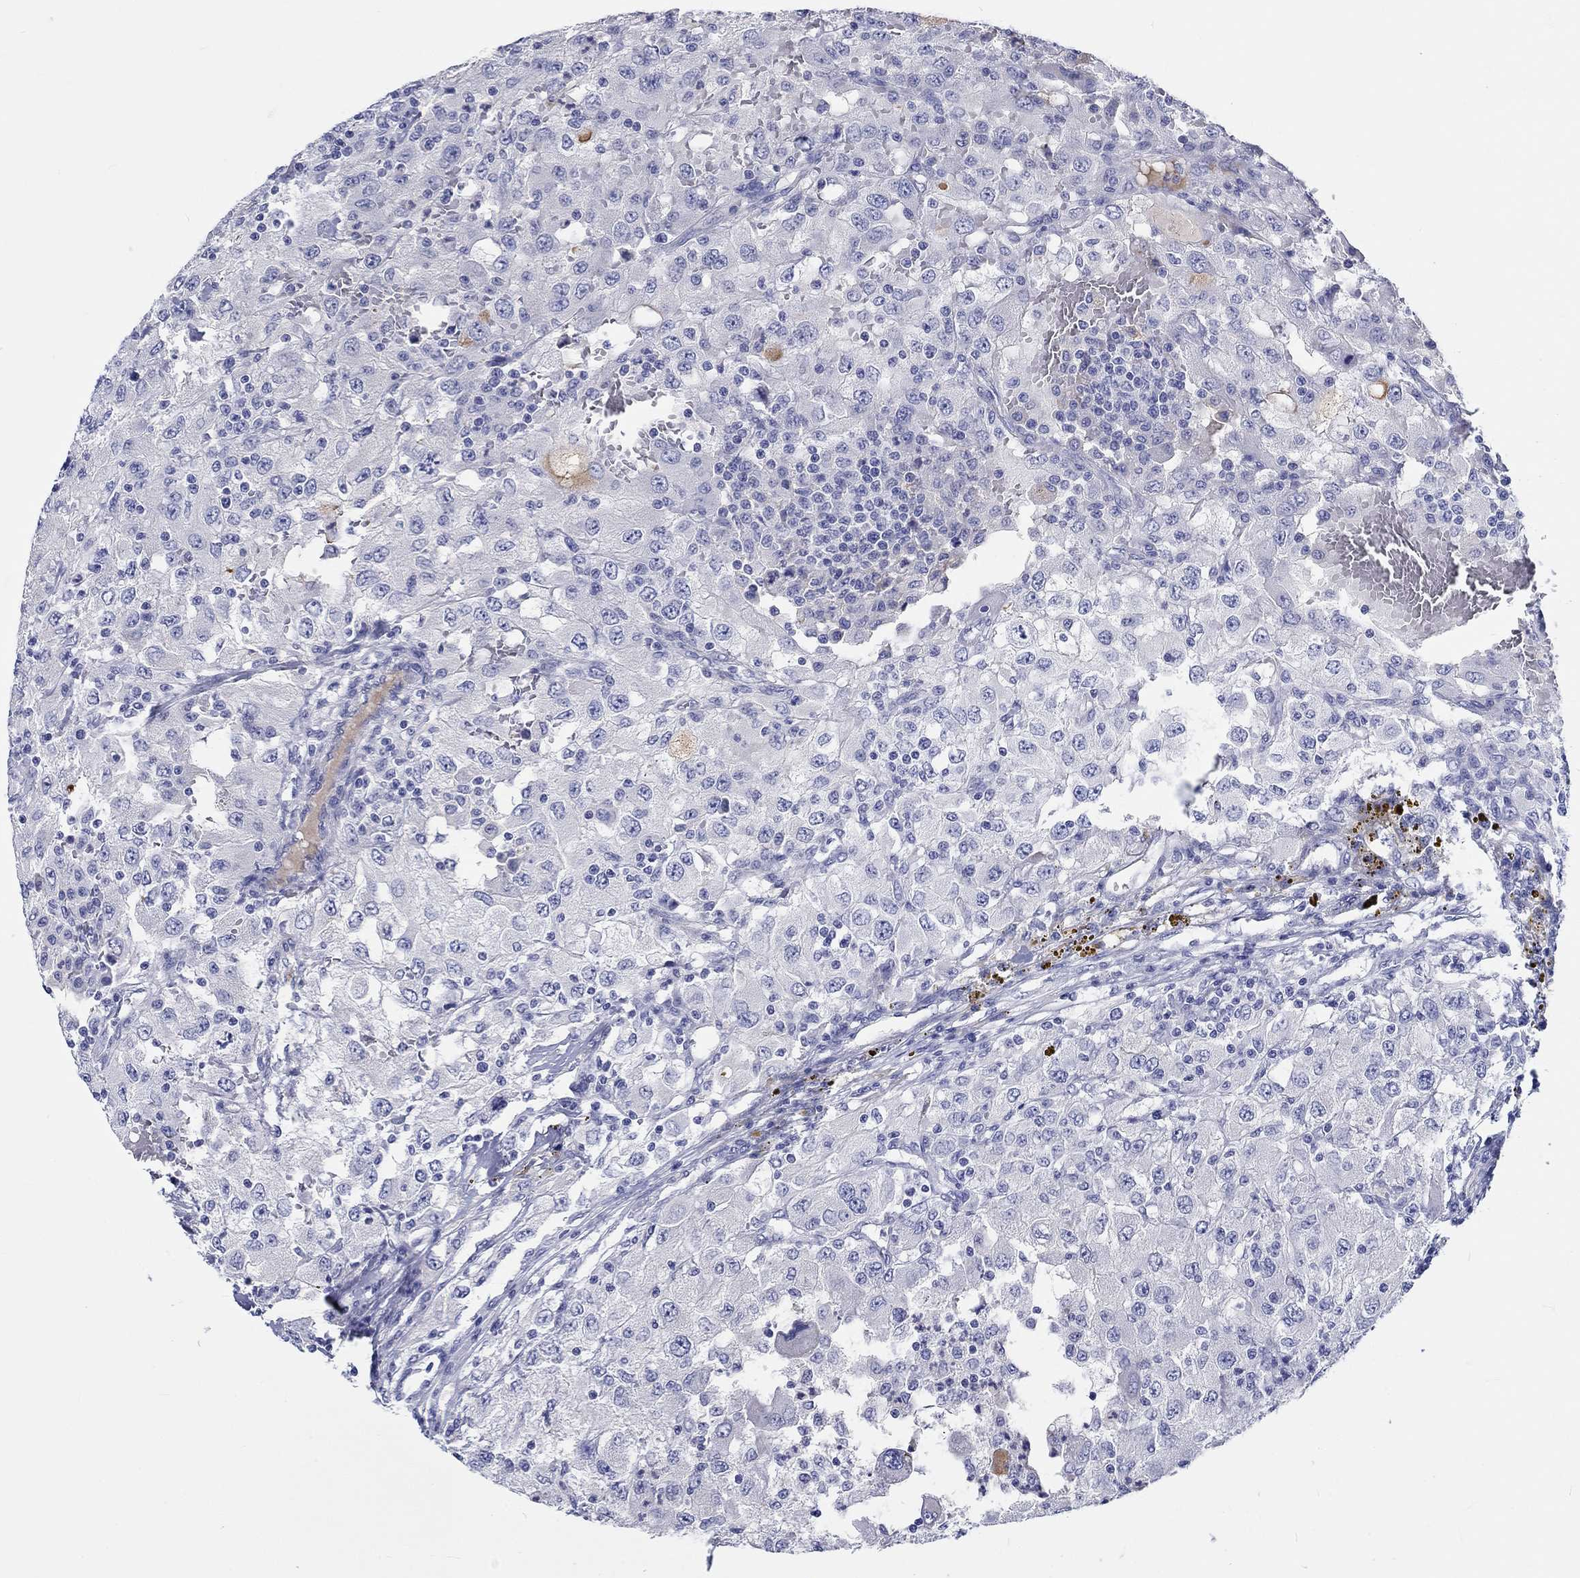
{"staining": {"intensity": "negative", "quantity": "none", "location": "none"}, "tissue": "renal cancer", "cell_type": "Tumor cells", "image_type": "cancer", "snomed": [{"axis": "morphology", "description": "Adenocarcinoma, NOS"}, {"axis": "topography", "description": "Kidney"}], "caption": "A histopathology image of renal cancer stained for a protein displays no brown staining in tumor cells.", "gene": "CDY2B", "patient": {"sex": "female", "age": 67}}